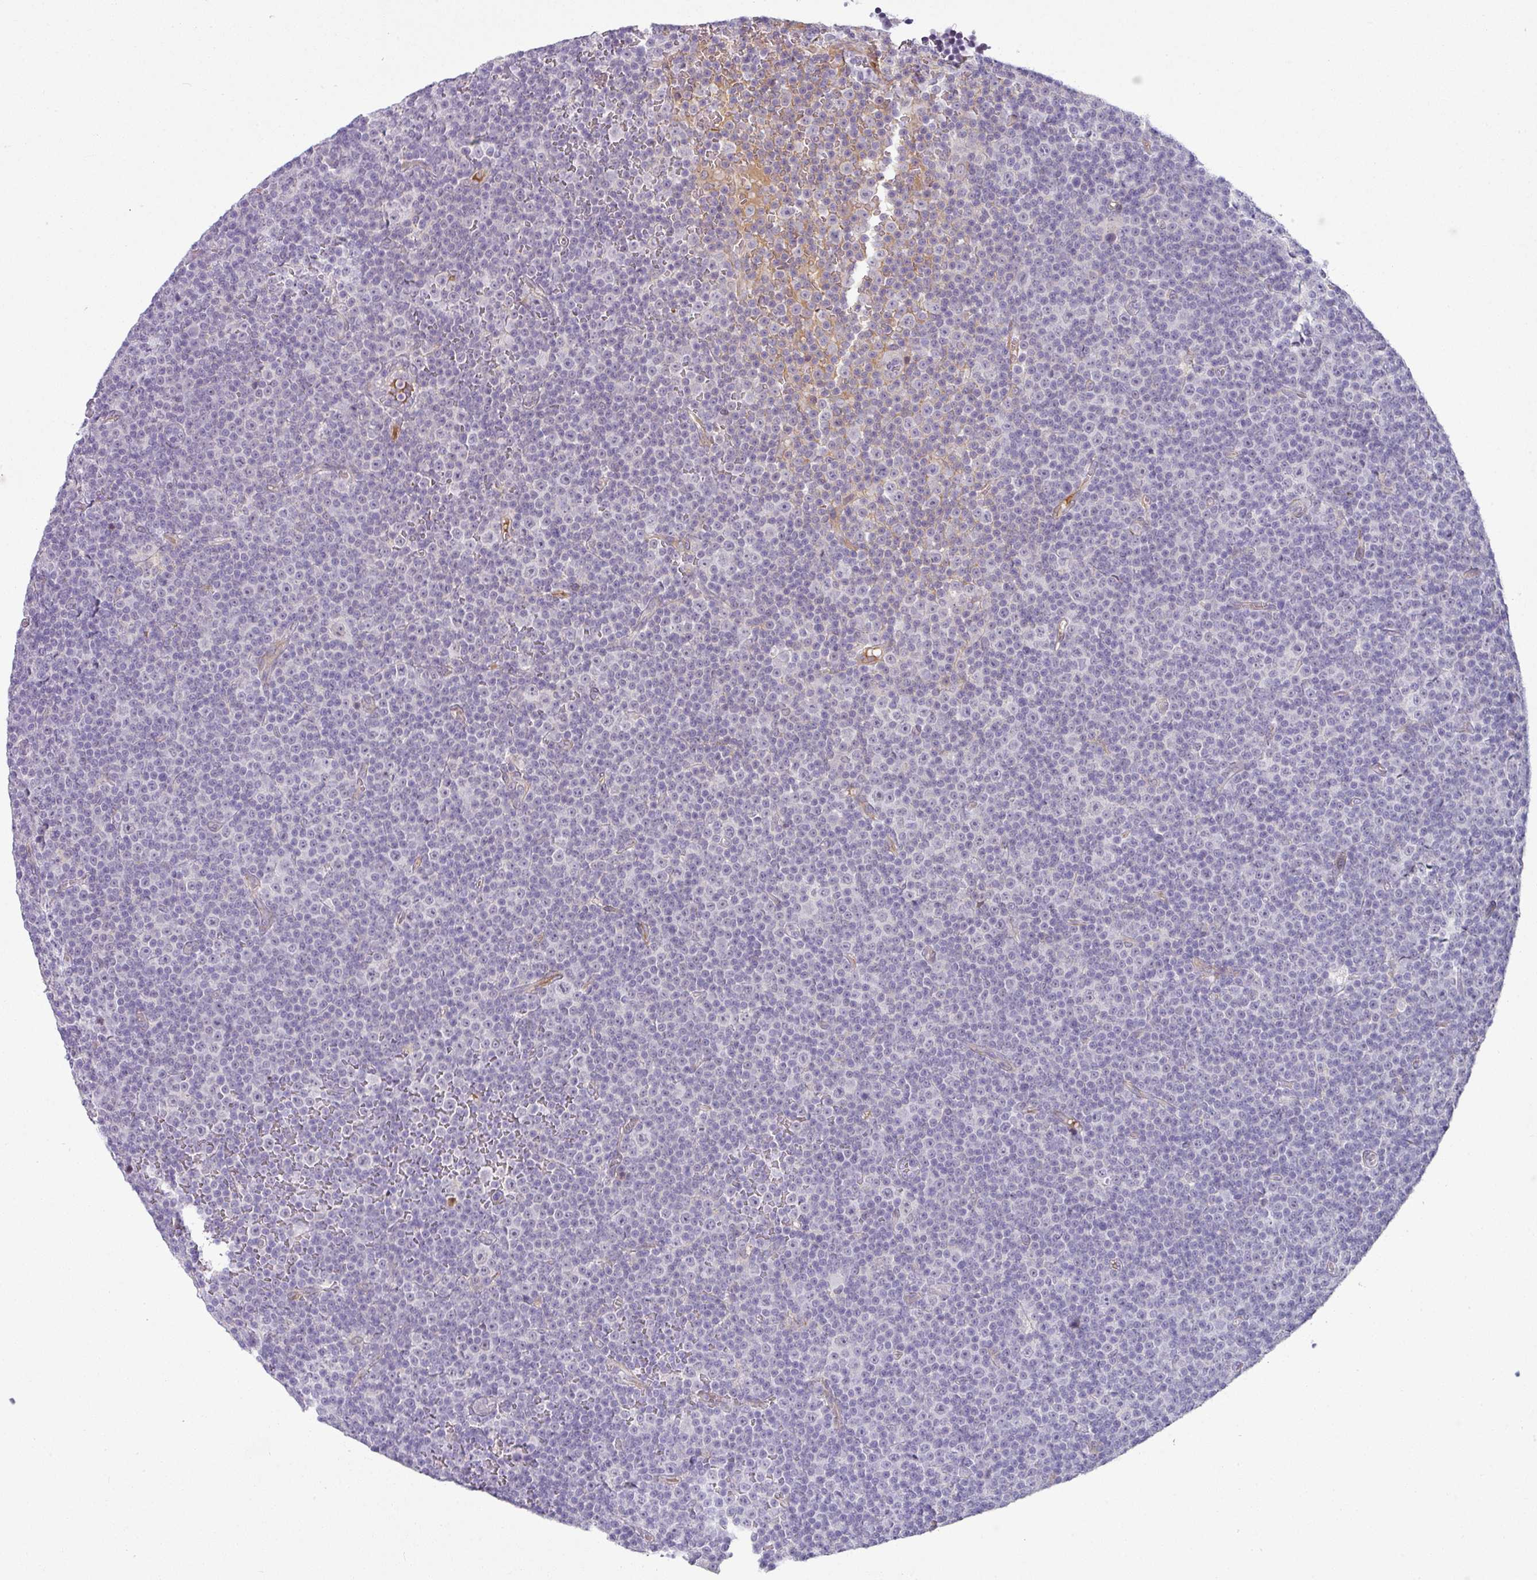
{"staining": {"intensity": "negative", "quantity": "none", "location": "none"}, "tissue": "lymphoma", "cell_type": "Tumor cells", "image_type": "cancer", "snomed": [{"axis": "morphology", "description": "Malignant lymphoma, non-Hodgkin's type, Low grade"}, {"axis": "topography", "description": "Lymph node"}], "caption": "This is an immunohistochemistry image of malignant lymphoma, non-Hodgkin's type (low-grade). There is no positivity in tumor cells.", "gene": "FGF17", "patient": {"sex": "female", "age": 67}}